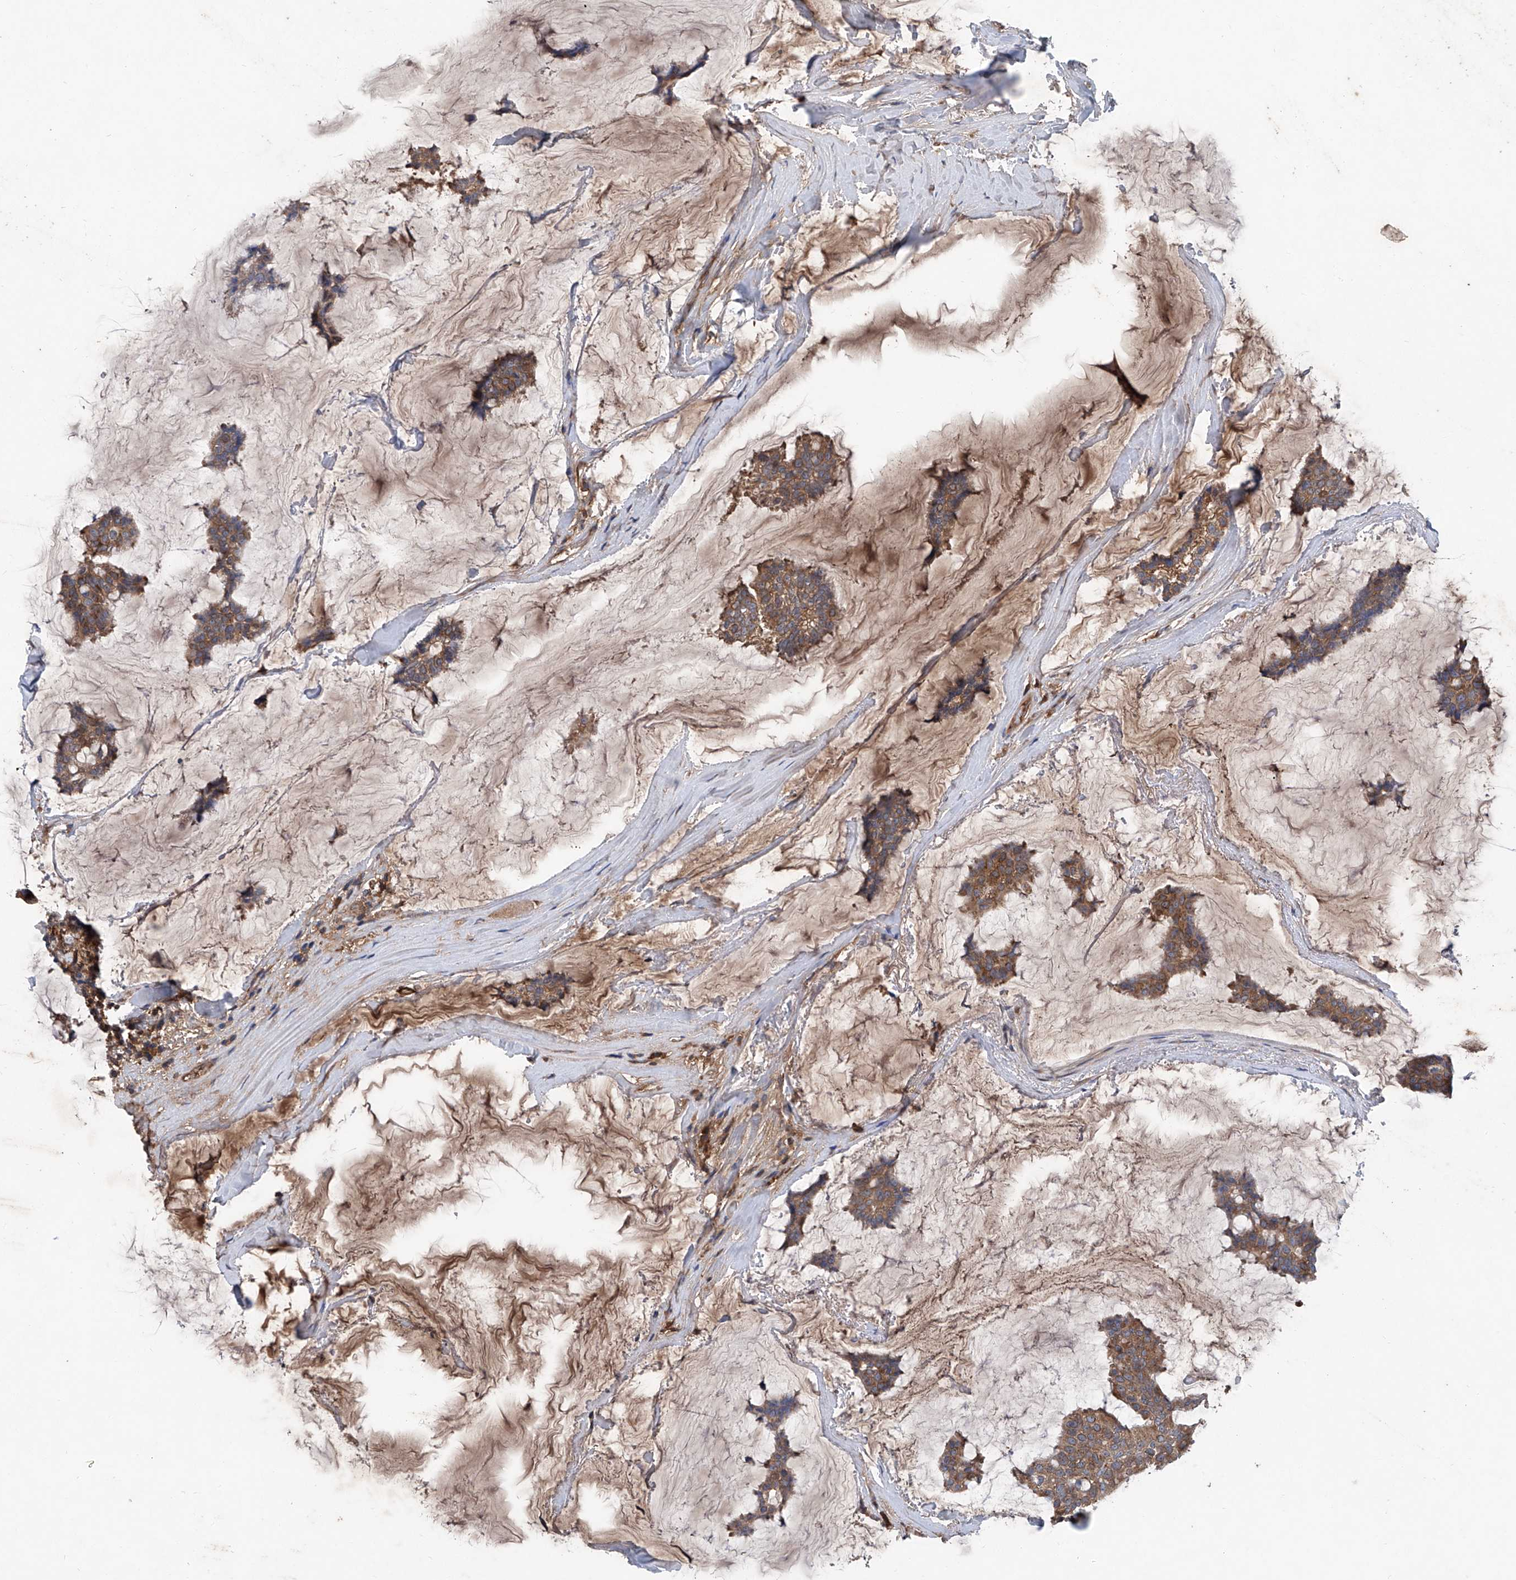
{"staining": {"intensity": "moderate", "quantity": ">75%", "location": "cytoplasmic/membranous"}, "tissue": "breast cancer", "cell_type": "Tumor cells", "image_type": "cancer", "snomed": [{"axis": "morphology", "description": "Duct carcinoma"}, {"axis": "topography", "description": "Breast"}], "caption": "High-power microscopy captured an immunohistochemistry photomicrograph of breast cancer, revealing moderate cytoplasmic/membranous positivity in about >75% of tumor cells. (IHC, brightfield microscopy, high magnification).", "gene": "ASCC3", "patient": {"sex": "female", "age": 93}}